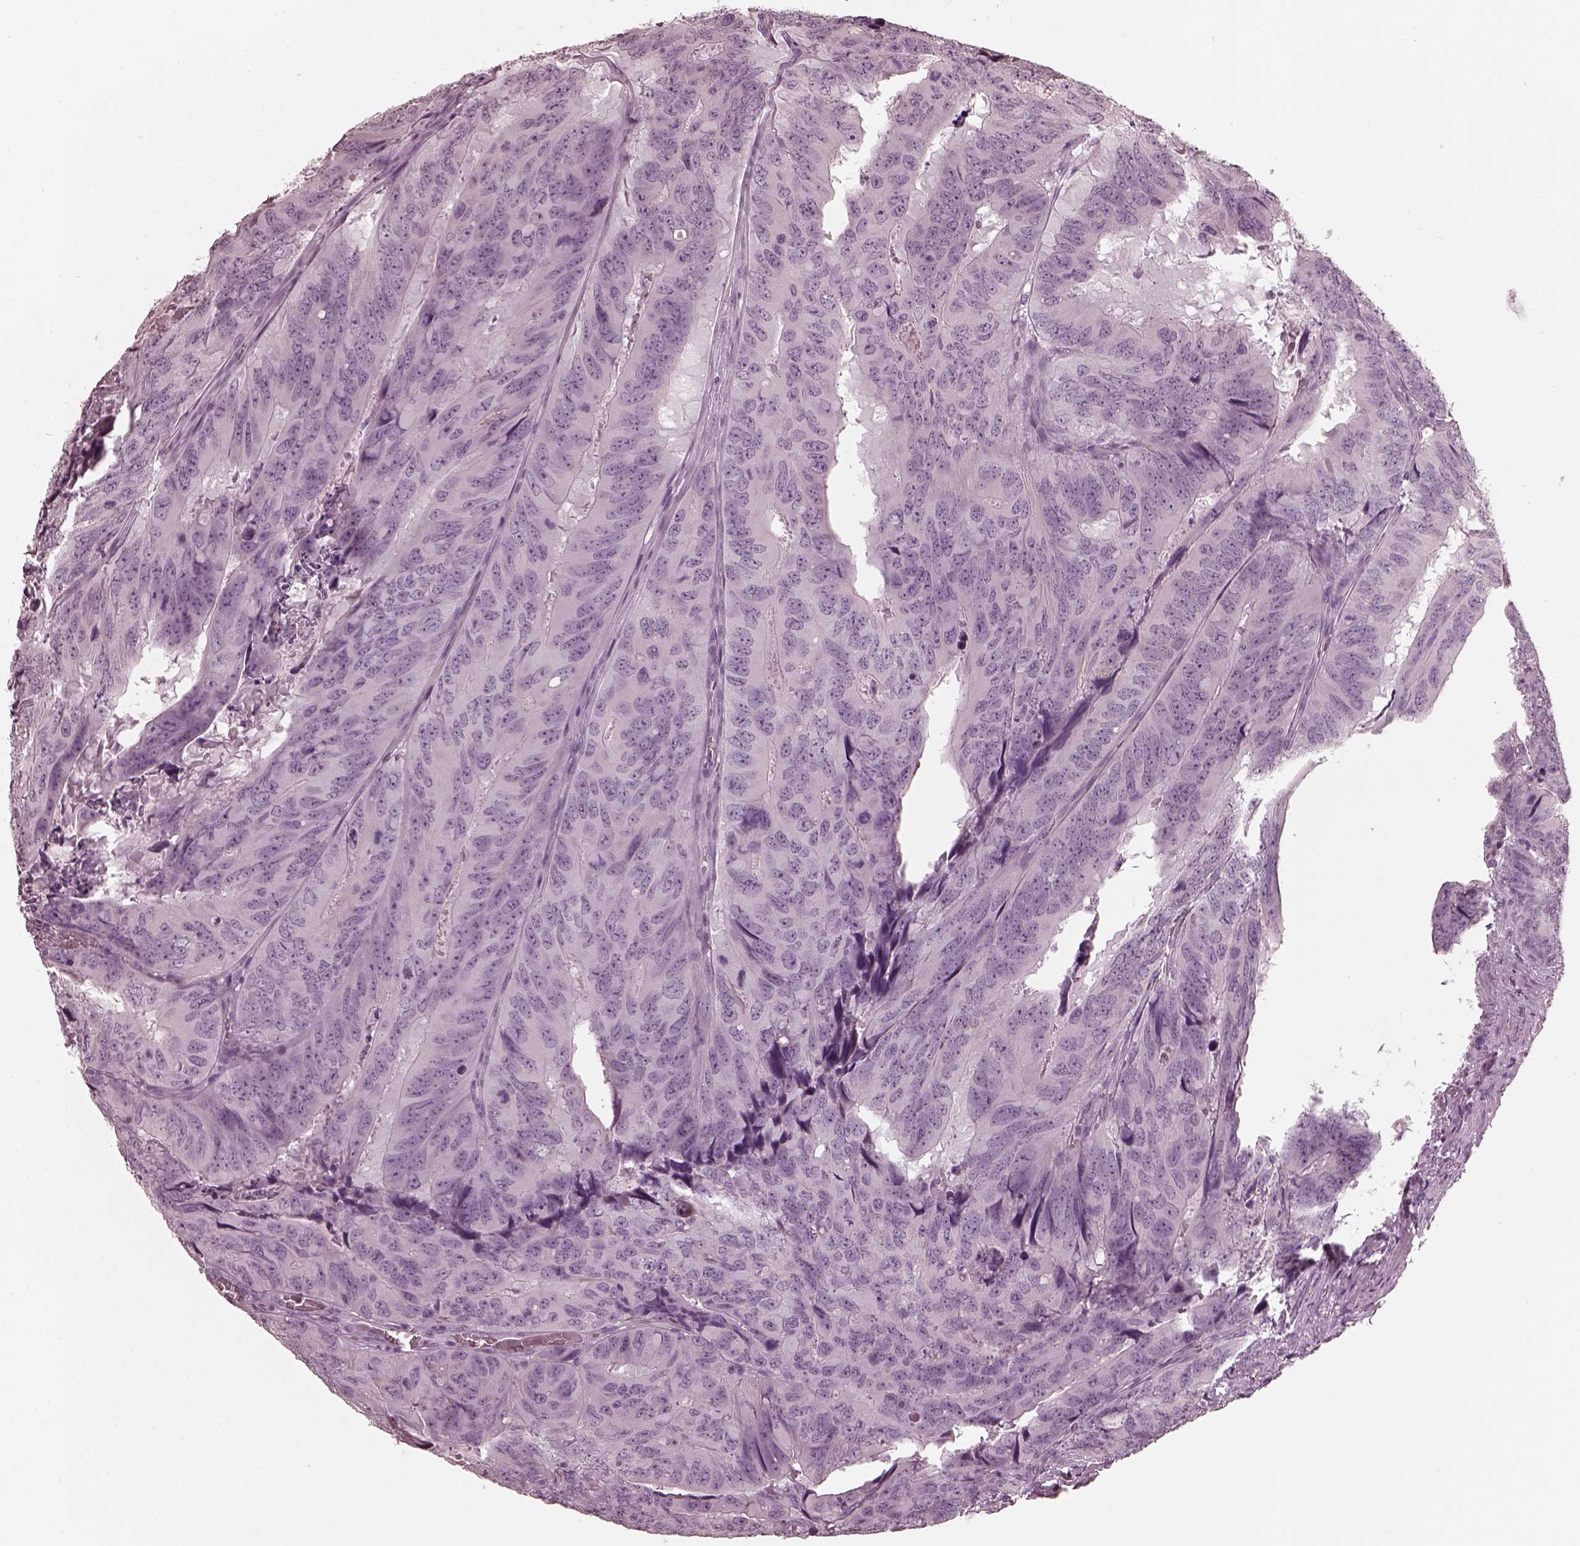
{"staining": {"intensity": "negative", "quantity": "none", "location": "none"}, "tissue": "colorectal cancer", "cell_type": "Tumor cells", "image_type": "cancer", "snomed": [{"axis": "morphology", "description": "Adenocarcinoma, NOS"}, {"axis": "topography", "description": "Colon"}], "caption": "There is no significant expression in tumor cells of adenocarcinoma (colorectal).", "gene": "CGA", "patient": {"sex": "male", "age": 79}}